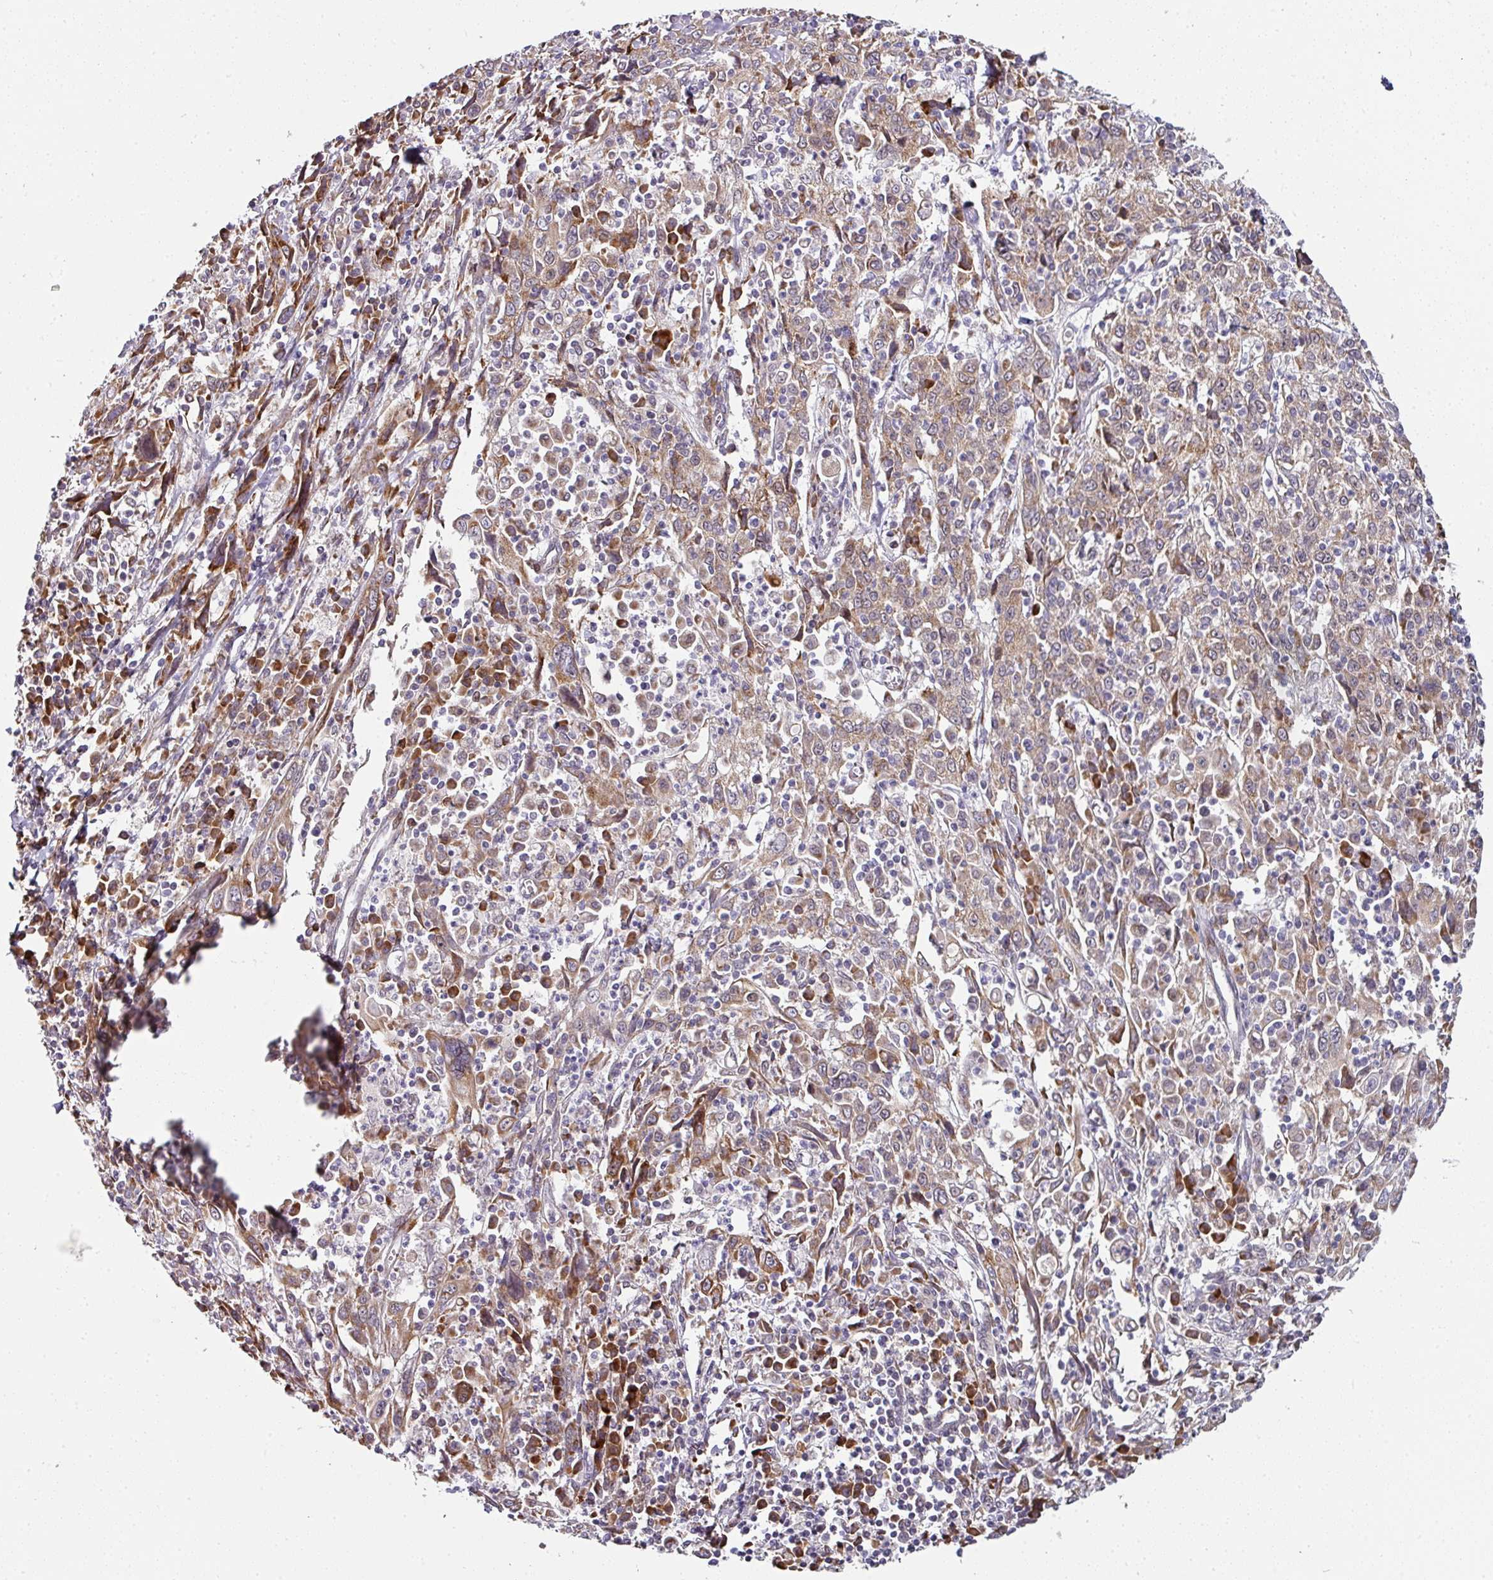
{"staining": {"intensity": "moderate", "quantity": "25%-75%", "location": "cytoplasmic/membranous"}, "tissue": "cervical cancer", "cell_type": "Tumor cells", "image_type": "cancer", "snomed": [{"axis": "morphology", "description": "Squamous cell carcinoma, NOS"}, {"axis": "topography", "description": "Cervix"}], "caption": "Immunohistochemical staining of cervical squamous cell carcinoma exhibits medium levels of moderate cytoplasmic/membranous staining in approximately 25%-75% of tumor cells. (Stains: DAB (3,3'-diaminobenzidine) in brown, nuclei in blue, Microscopy: brightfield microscopy at high magnification).", "gene": "APOLD1", "patient": {"sex": "female", "age": 46}}